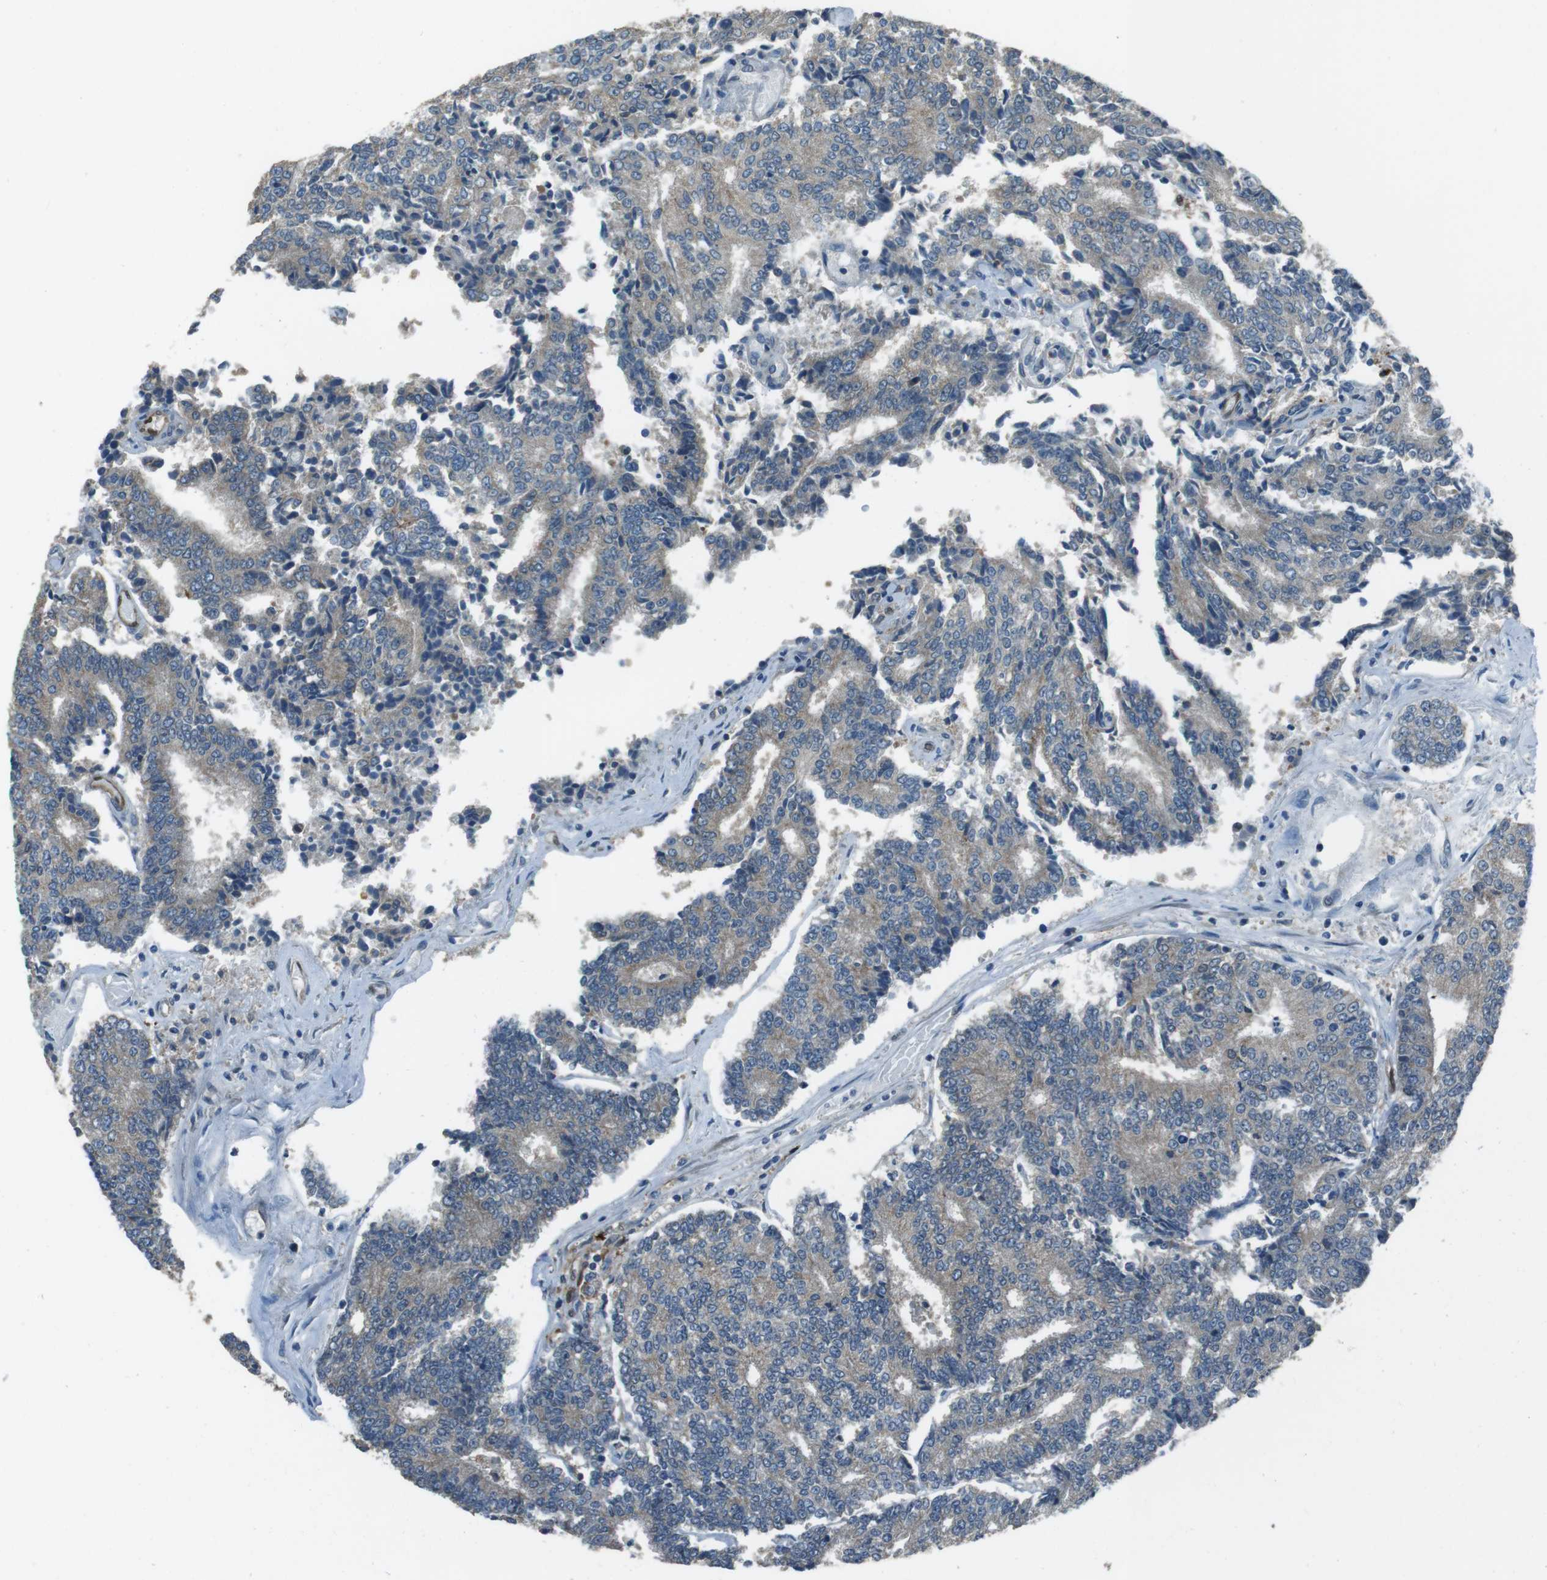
{"staining": {"intensity": "negative", "quantity": "none", "location": "none"}, "tissue": "prostate cancer", "cell_type": "Tumor cells", "image_type": "cancer", "snomed": [{"axis": "morphology", "description": "Normal tissue, NOS"}, {"axis": "morphology", "description": "Adenocarcinoma, High grade"}, {"axis": "topography", "description": "Prostate"}, {"axis": "topography", "description": "Seminal veicle"}], "caption": "This is an immunohistochemistry micrograph of prostate cancer (high-grade adenocarcinoma). There is no staining in tumor cells.", "gene": "MFAP3", "patient": {"sex": "male", "age": 55}}